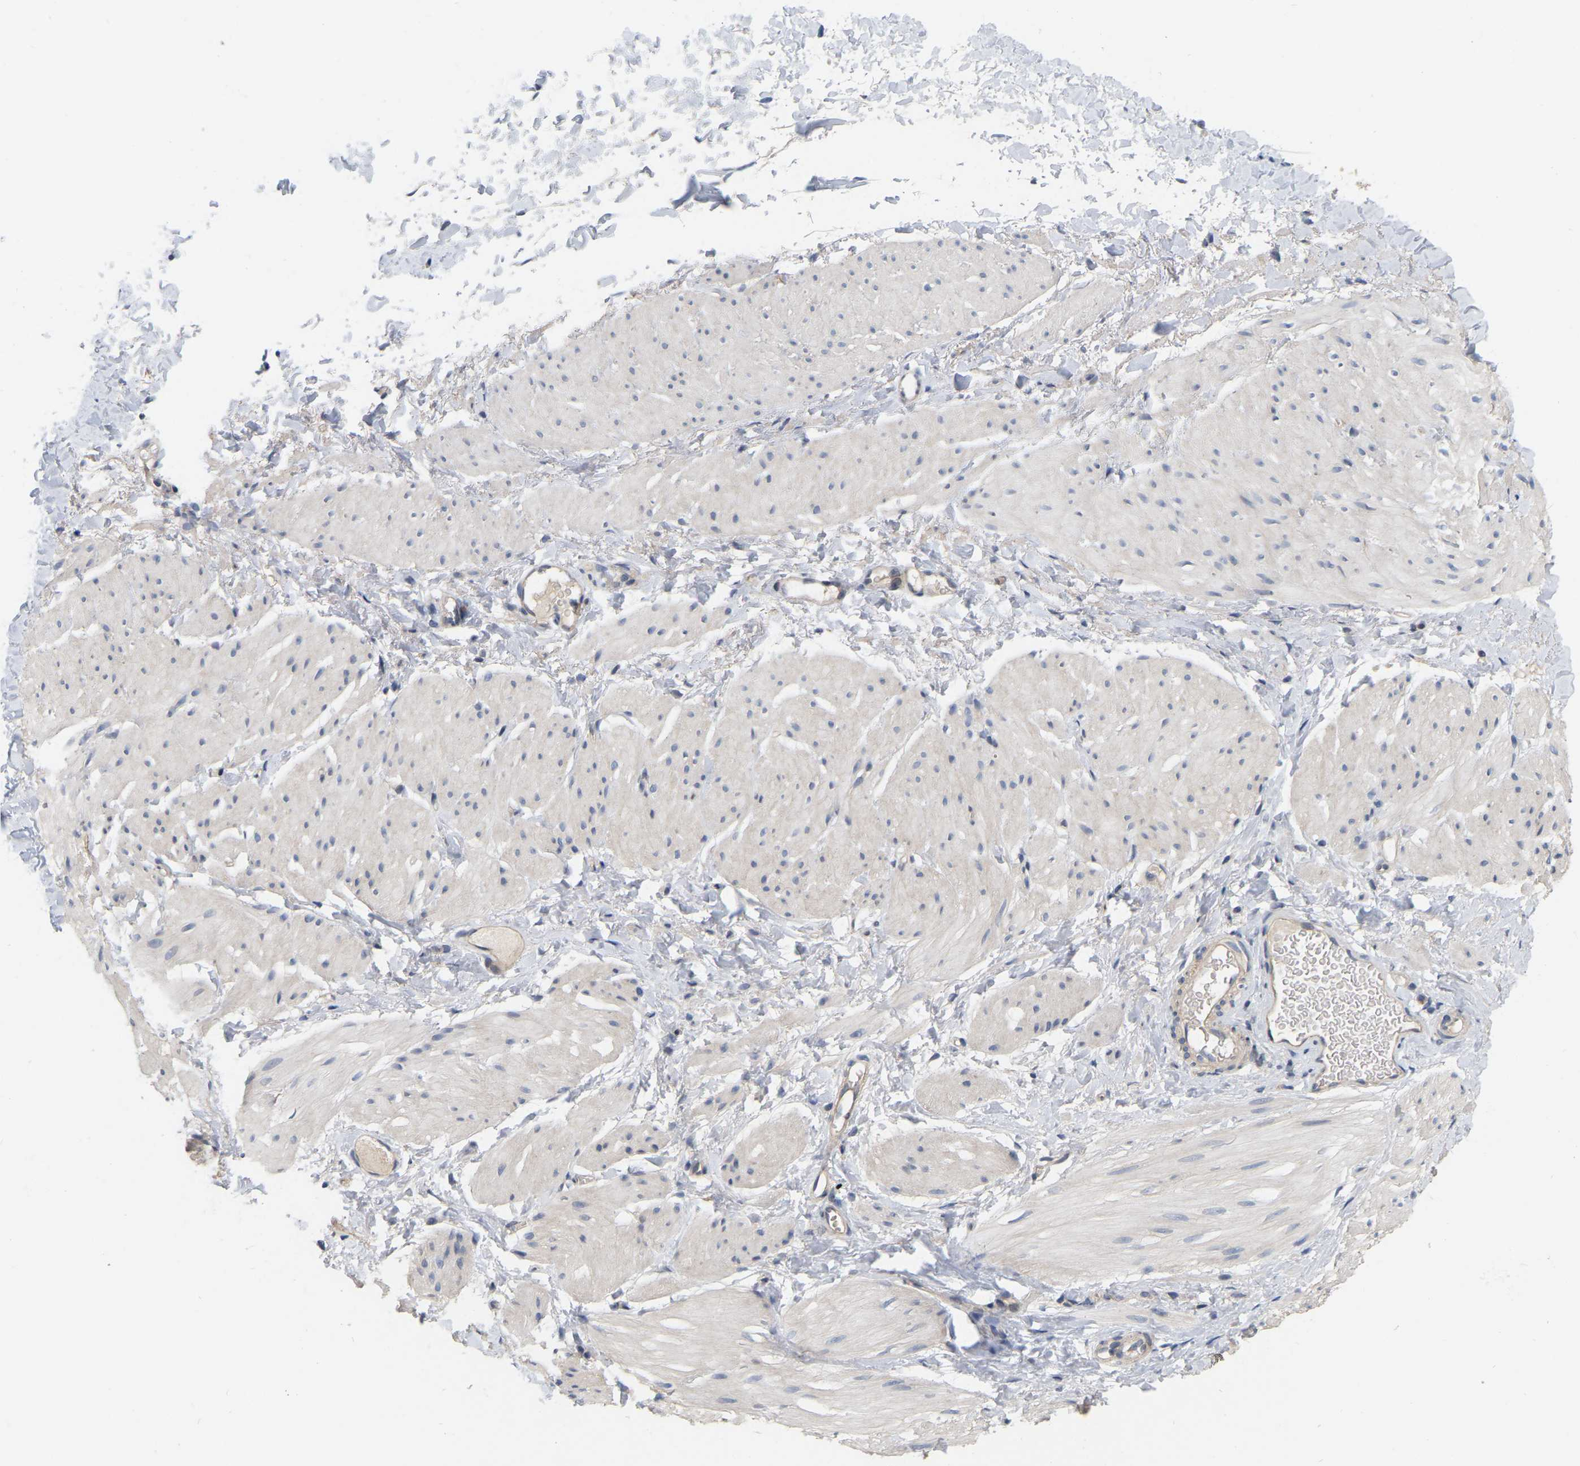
{"staining": {"intensity": "negative", "quantity": "none", "location": "none"}, "tissue": "smooth muscle", "cell_type": "Smooth muscle cells", "image_type": "normal", "snomed": [{"axis": "morphology", "description": "Normal tissue, NOS"}, {"axis": "topography", "description": "Smooth muscle"}], "caption": "An image of smooth muscle stained for a protein reveals no brown staining in smooth muscle cells. (Immunohistochemistry (ihc), brightfield microscopy, high magnification).", "gene": "SSH1", "patient": {"sex": "male", "age": 16}}